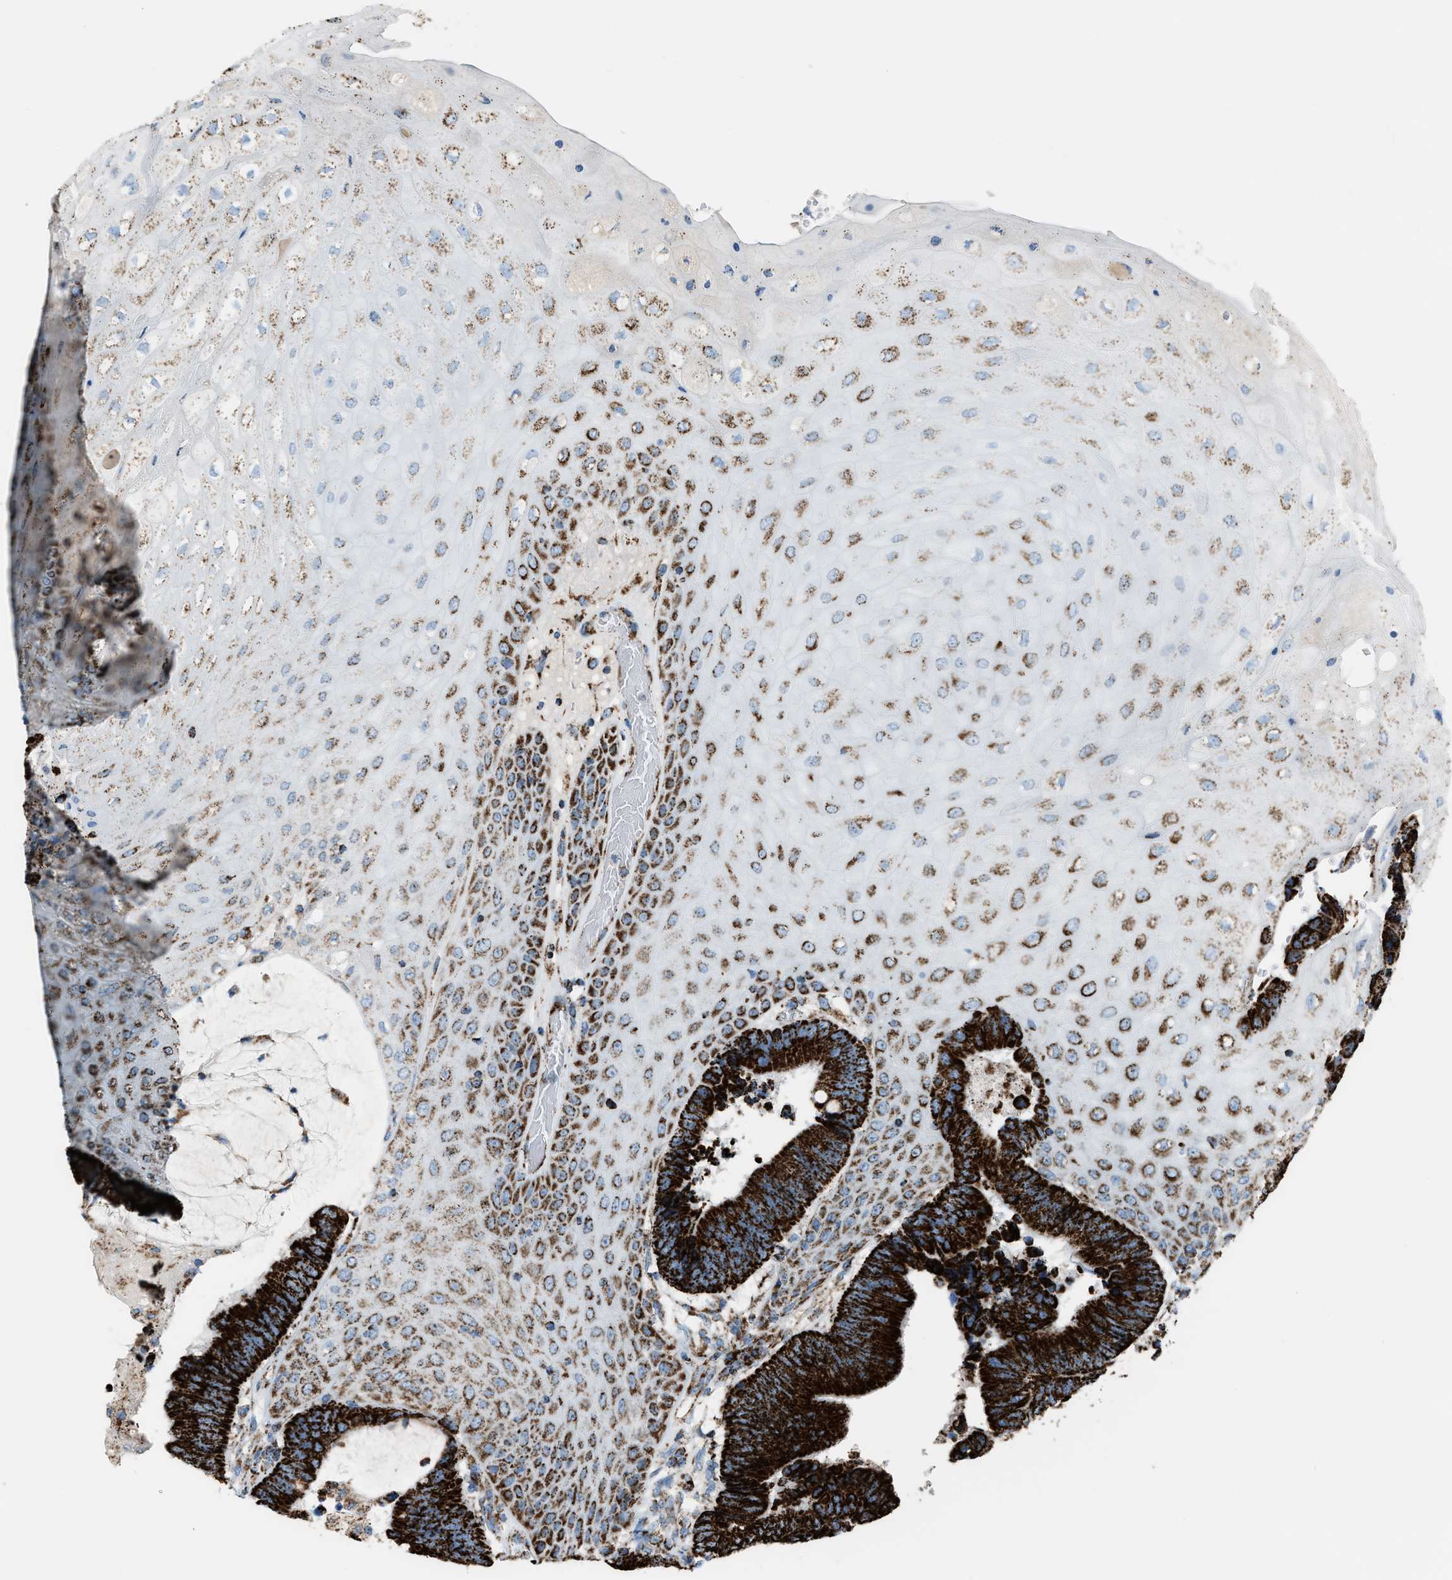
{"staining": {"intensity": "strong", "quantity": ">75%", "location": "cytoplasmic/membranous"}, "tissue": "colorectal cancer", "cell_type": "Tumor cells", "image_type": "cancer", "snomed": [{"axis": "morphology", "description": "Adenocarcinoma, NOS"}, {"axis": "topography", "description": "Rectum"}, {"axis": "topography", "description": "Anal"}], "caption": "Adenocarcinoma (colorectal) tissue displays strong cytoplasmic/membranous expression in approximately >75% of tumor cells, visualized by immunohistochemistry.", "gene": "MDH2", "patient": {"sex": "female", "age": 89}}